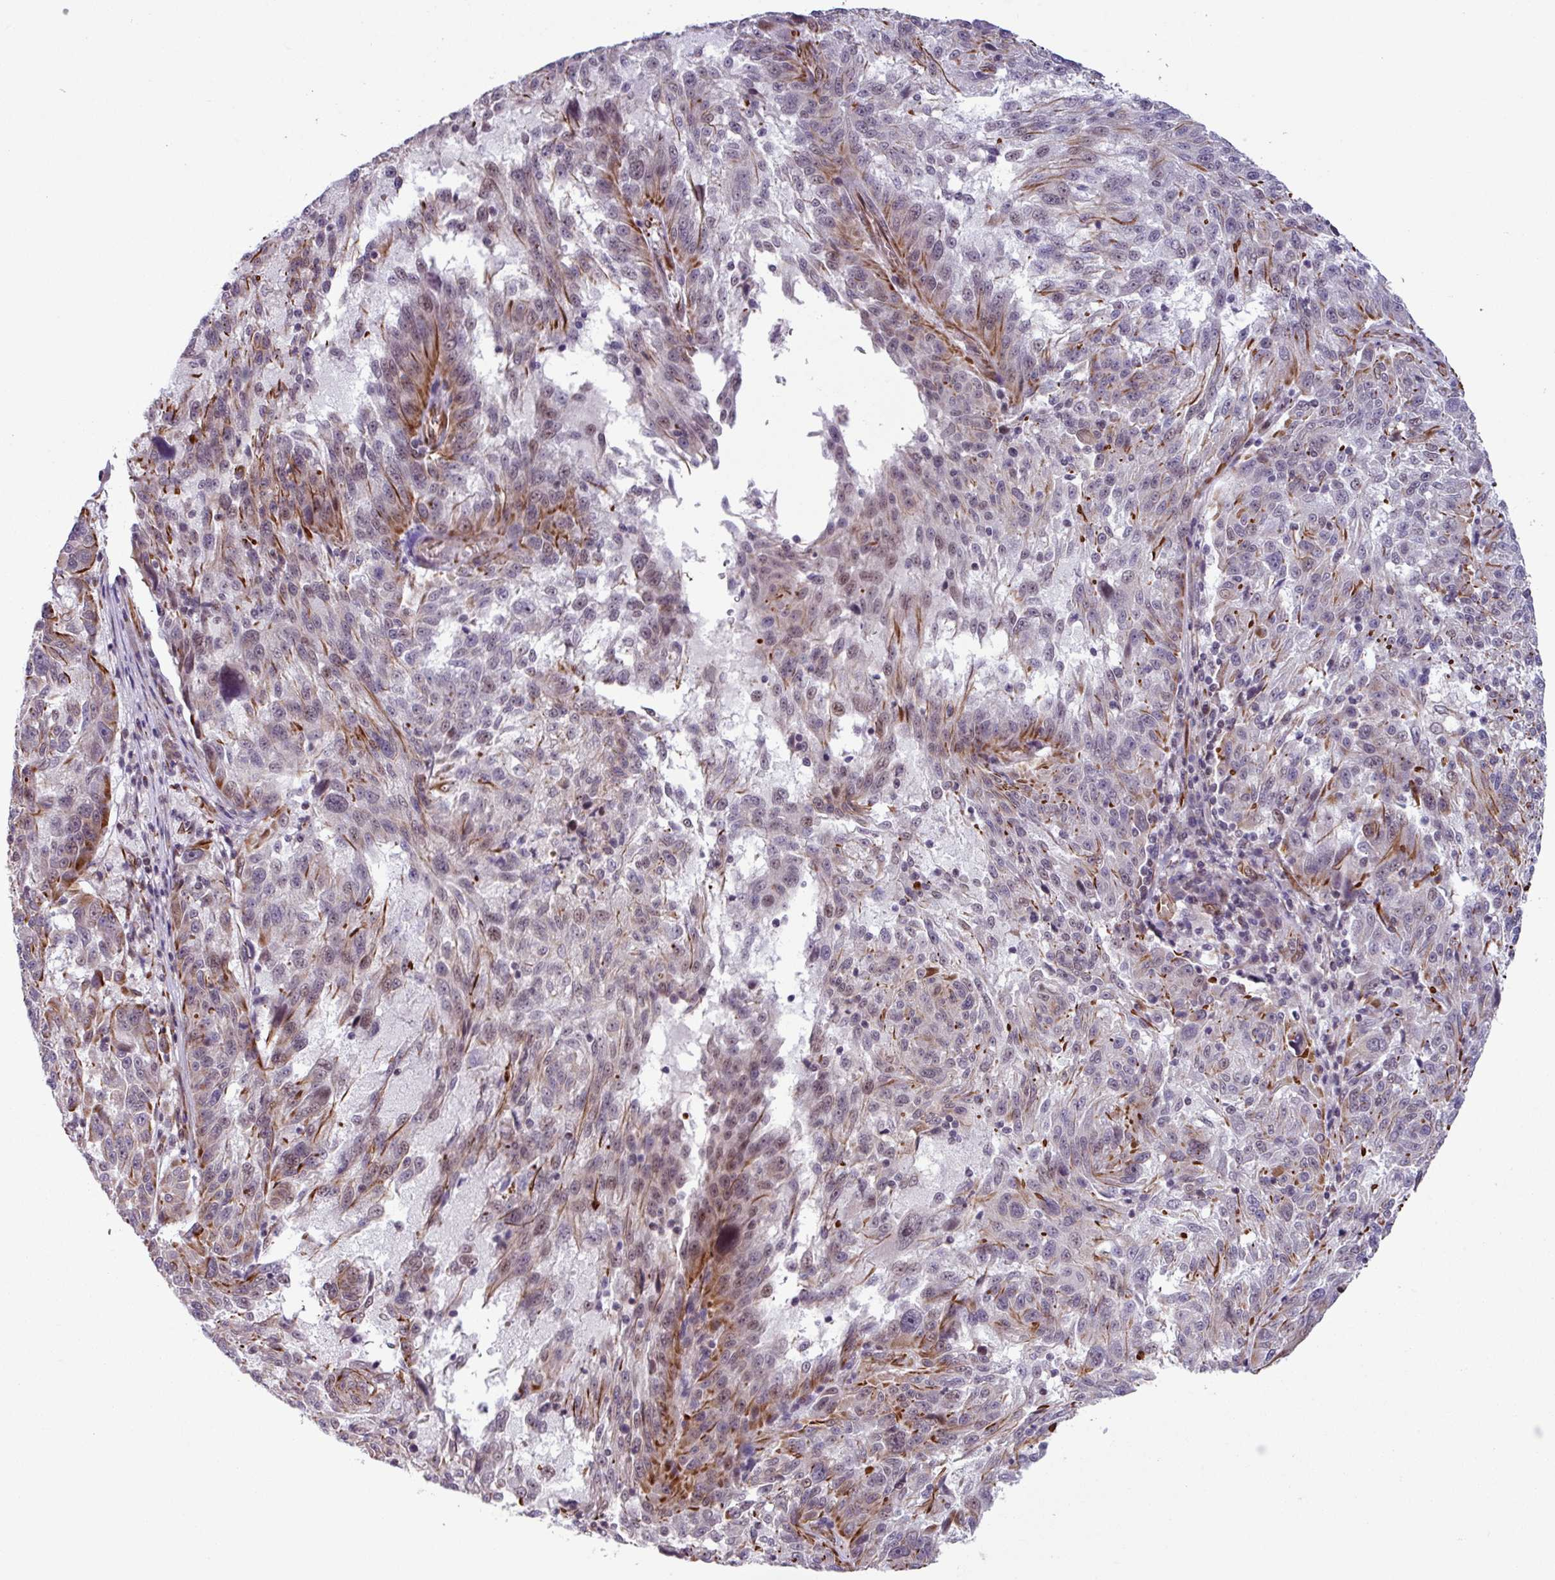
{"staining": {"intensity": "moderate", "quantity": "25%-75%", "location": "cytoplasmic/membranous"}, "tissue": "melanoma", "cell_type": "Tumor cells", "image_type": "cancer", "snomed": [{"axis": "morphology", "description": "Malignant melanoma, NOS"}, {"axis": "topography", "description": "Skin"}], "caption": "Protein positivity by immunohistochemistry (IHC) displays moderate cytoplasmic/membranous staining in about 25%-75% of tumor cells in melanoma. (DAB IHC with brightfield microscopy, high magnification).", "gene": "CHD3", "patient": {"sex": "male", "age": 53}}